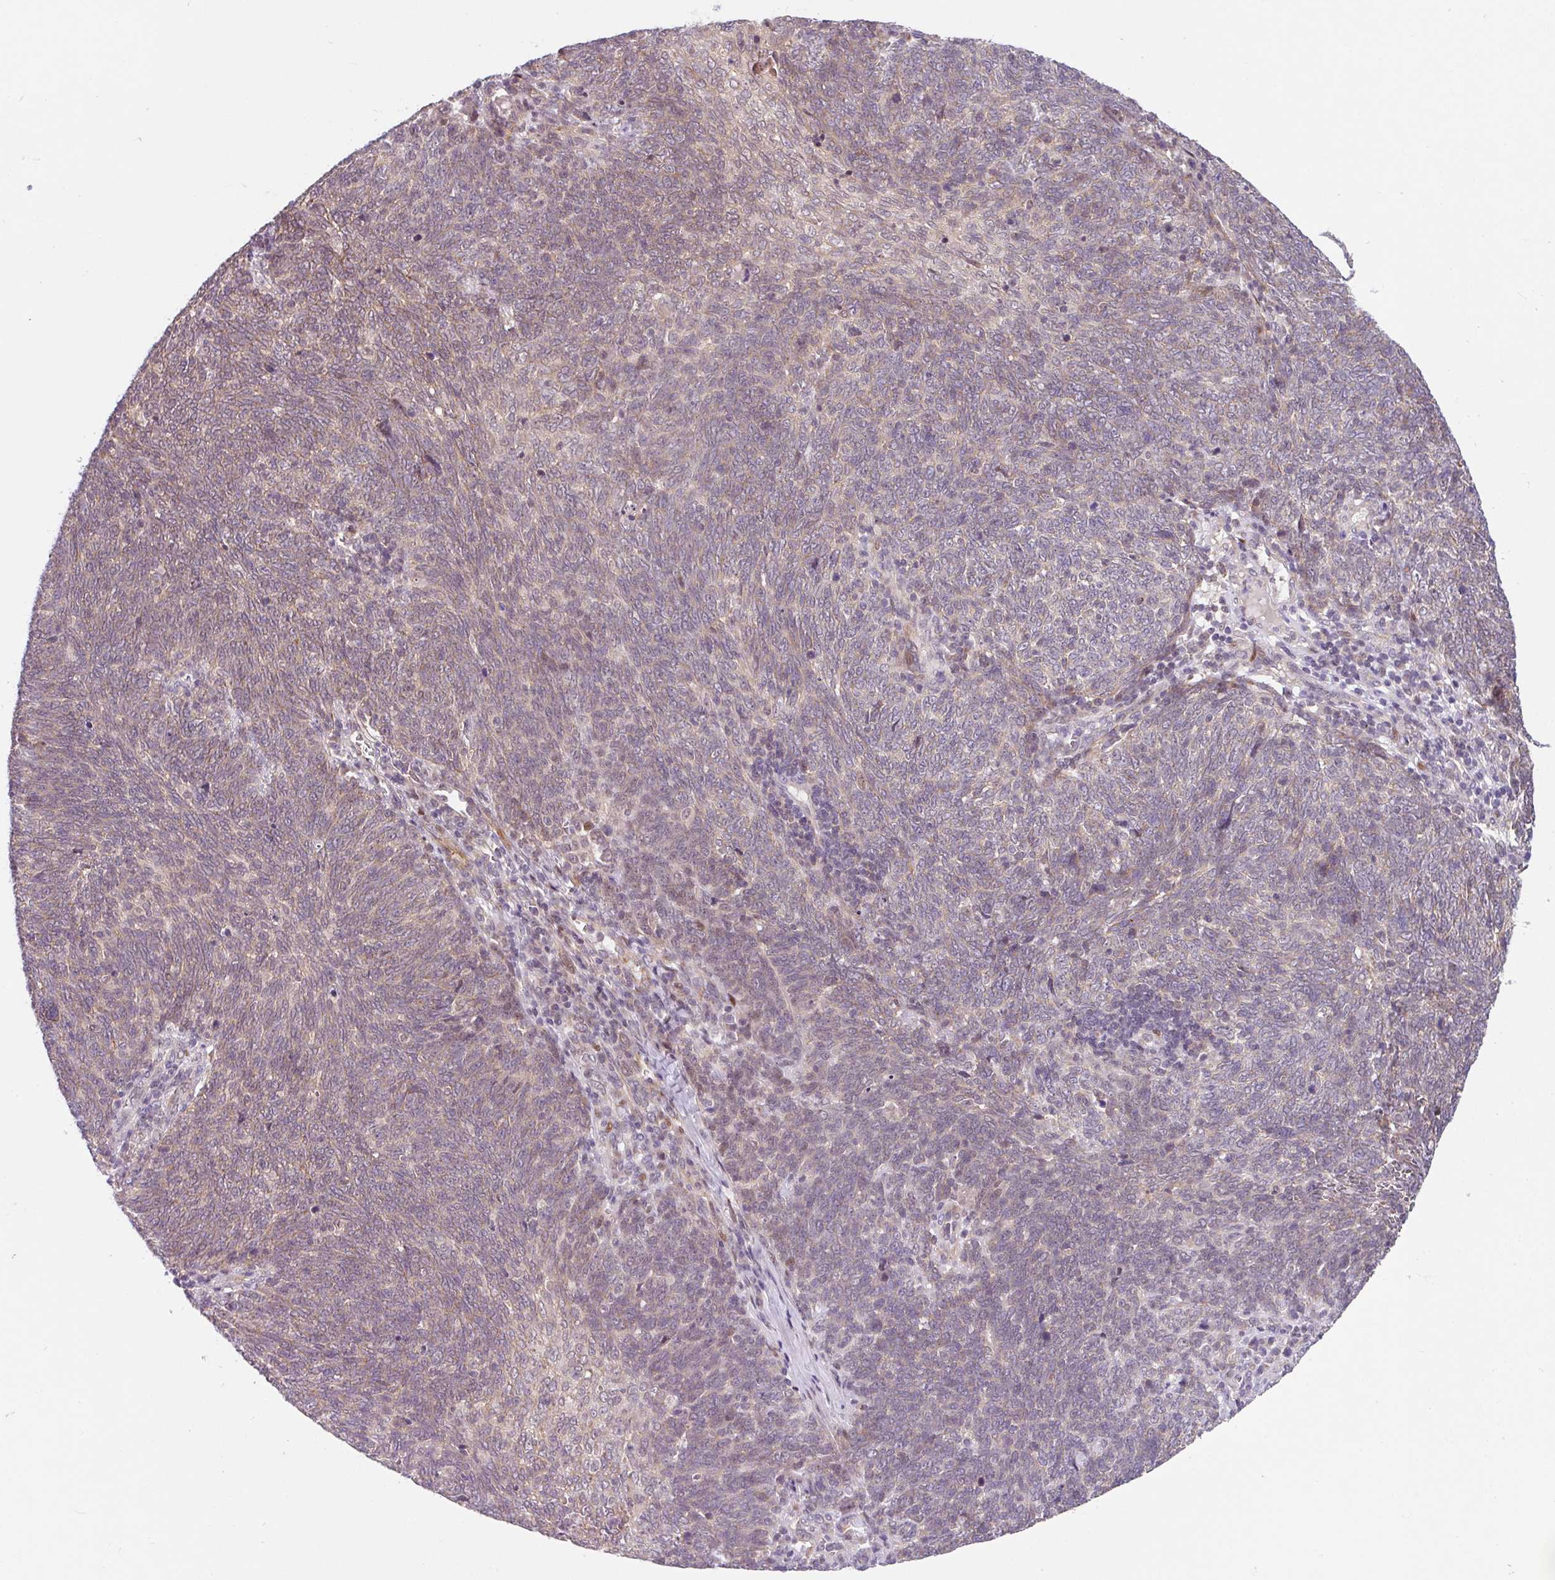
{"staining": {"intensity": "moderate", "quantity": "<25%", "location": "cytoplasmic/membranous"}, "tissue": "lung cancer", "cell_type": "Tumor cells", "image_type": "cancer", "snomed": [{"axis": "morphology", "description": "Squamous cell carcinoma, NOS"}, {"axis": "topography", "description": "Lung"}], "caption": "Brown immunohistochemical staining in human lung cancer demonstrates moderate cytoplasmic/membranous expression in approximately <25% of tumor cells.", "gene": "SARS2", "patient": {"sex": "female", "age": 72}}